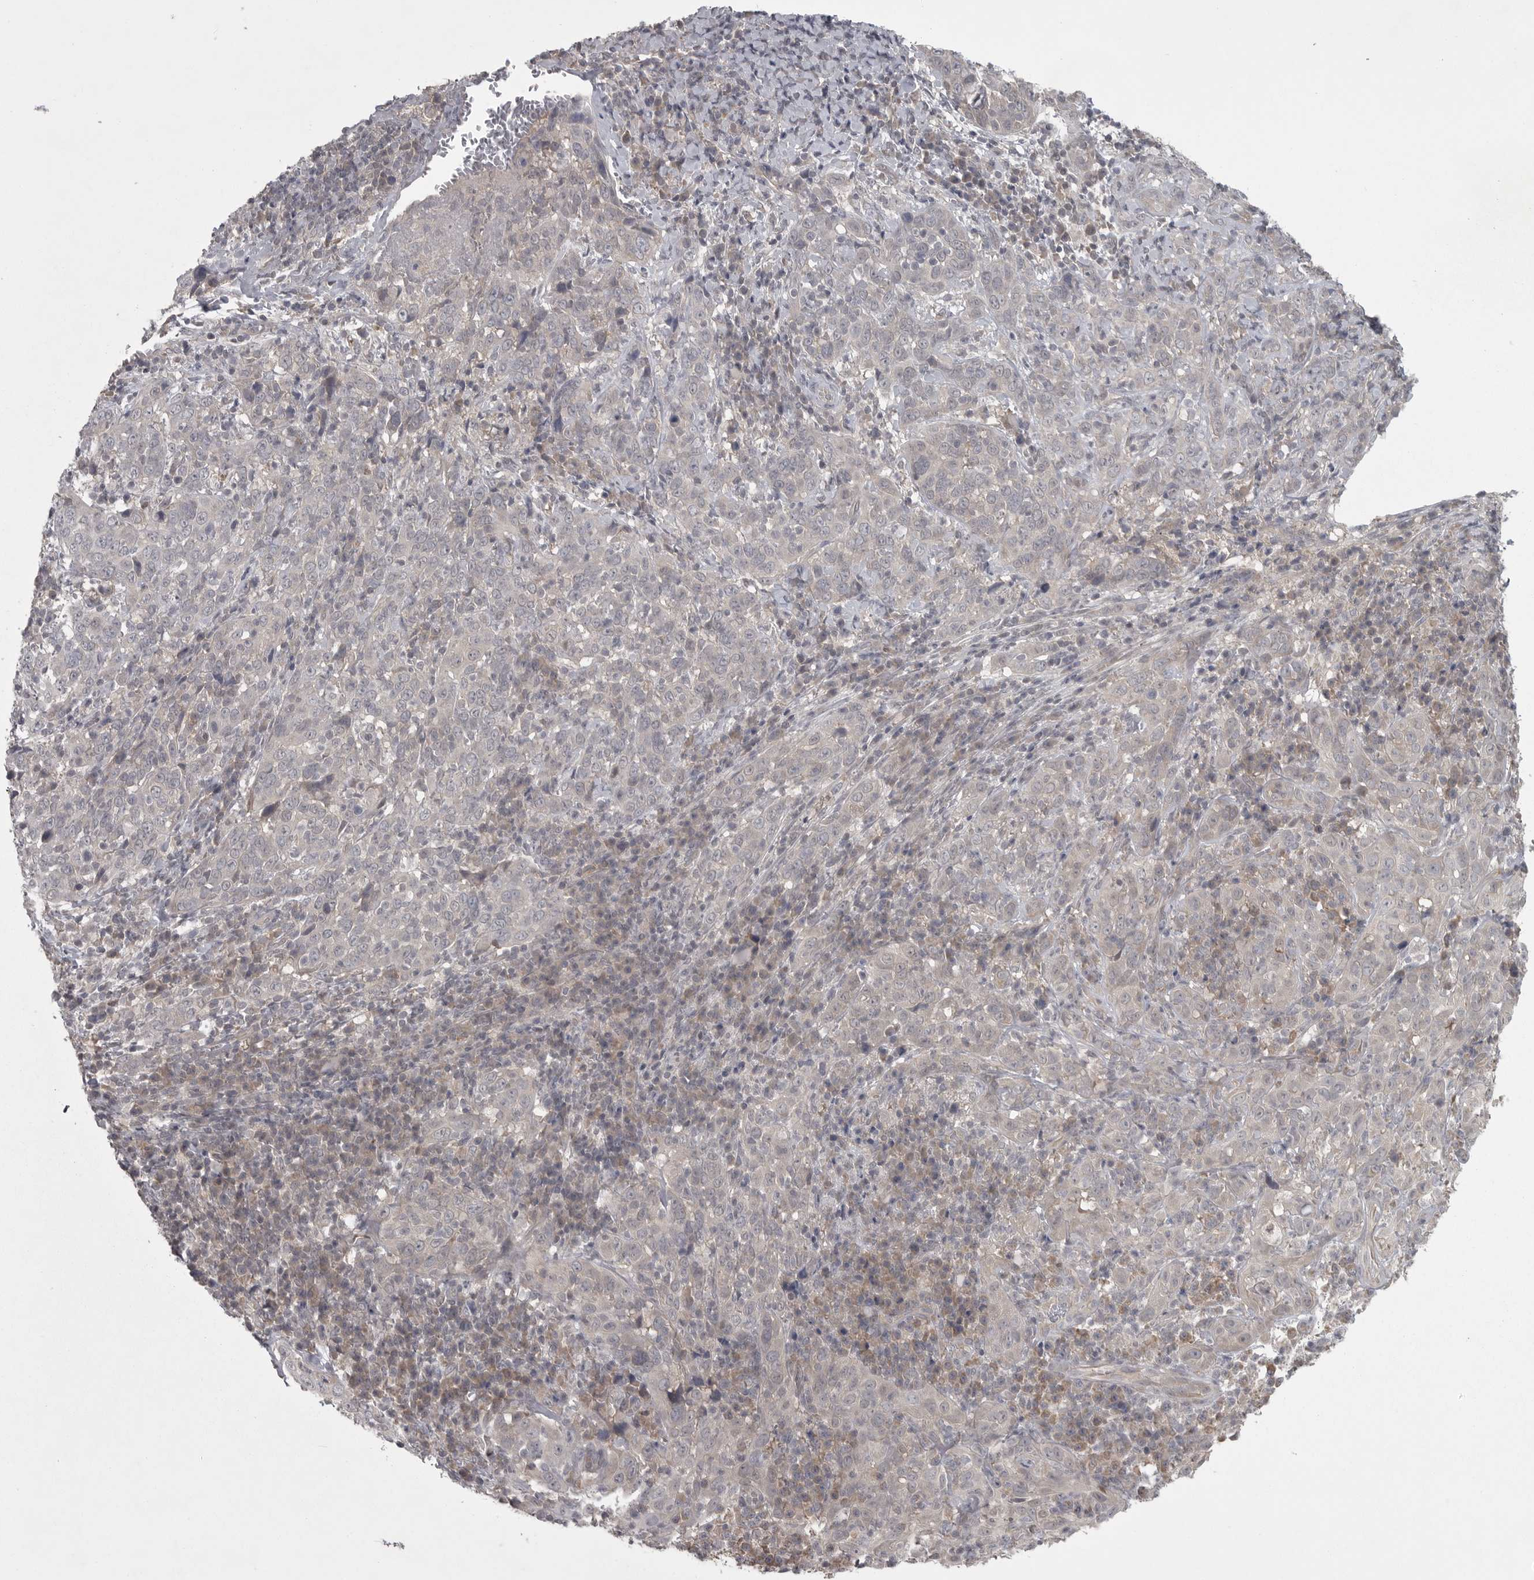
{"staining": {"intensity": "negative", "quantity": "none", "location": "none"}, "tissue": "cervical cancer", "cell_type": "Tumor cells", "image_type": "cancer", "snomed": [{"axis": "morphology", "description": "Squamous cell carcinoma, NOS"}, {"axis": "topography", "description": "Cervix"}], "caption": "DAB (3,3'-diaminobenzidine) immunohistochemical staining of cervical cancer reveals no significant expression in tumor cells.", "gene": "PHF13", "patient": {"sex": "female", "age": 46}}